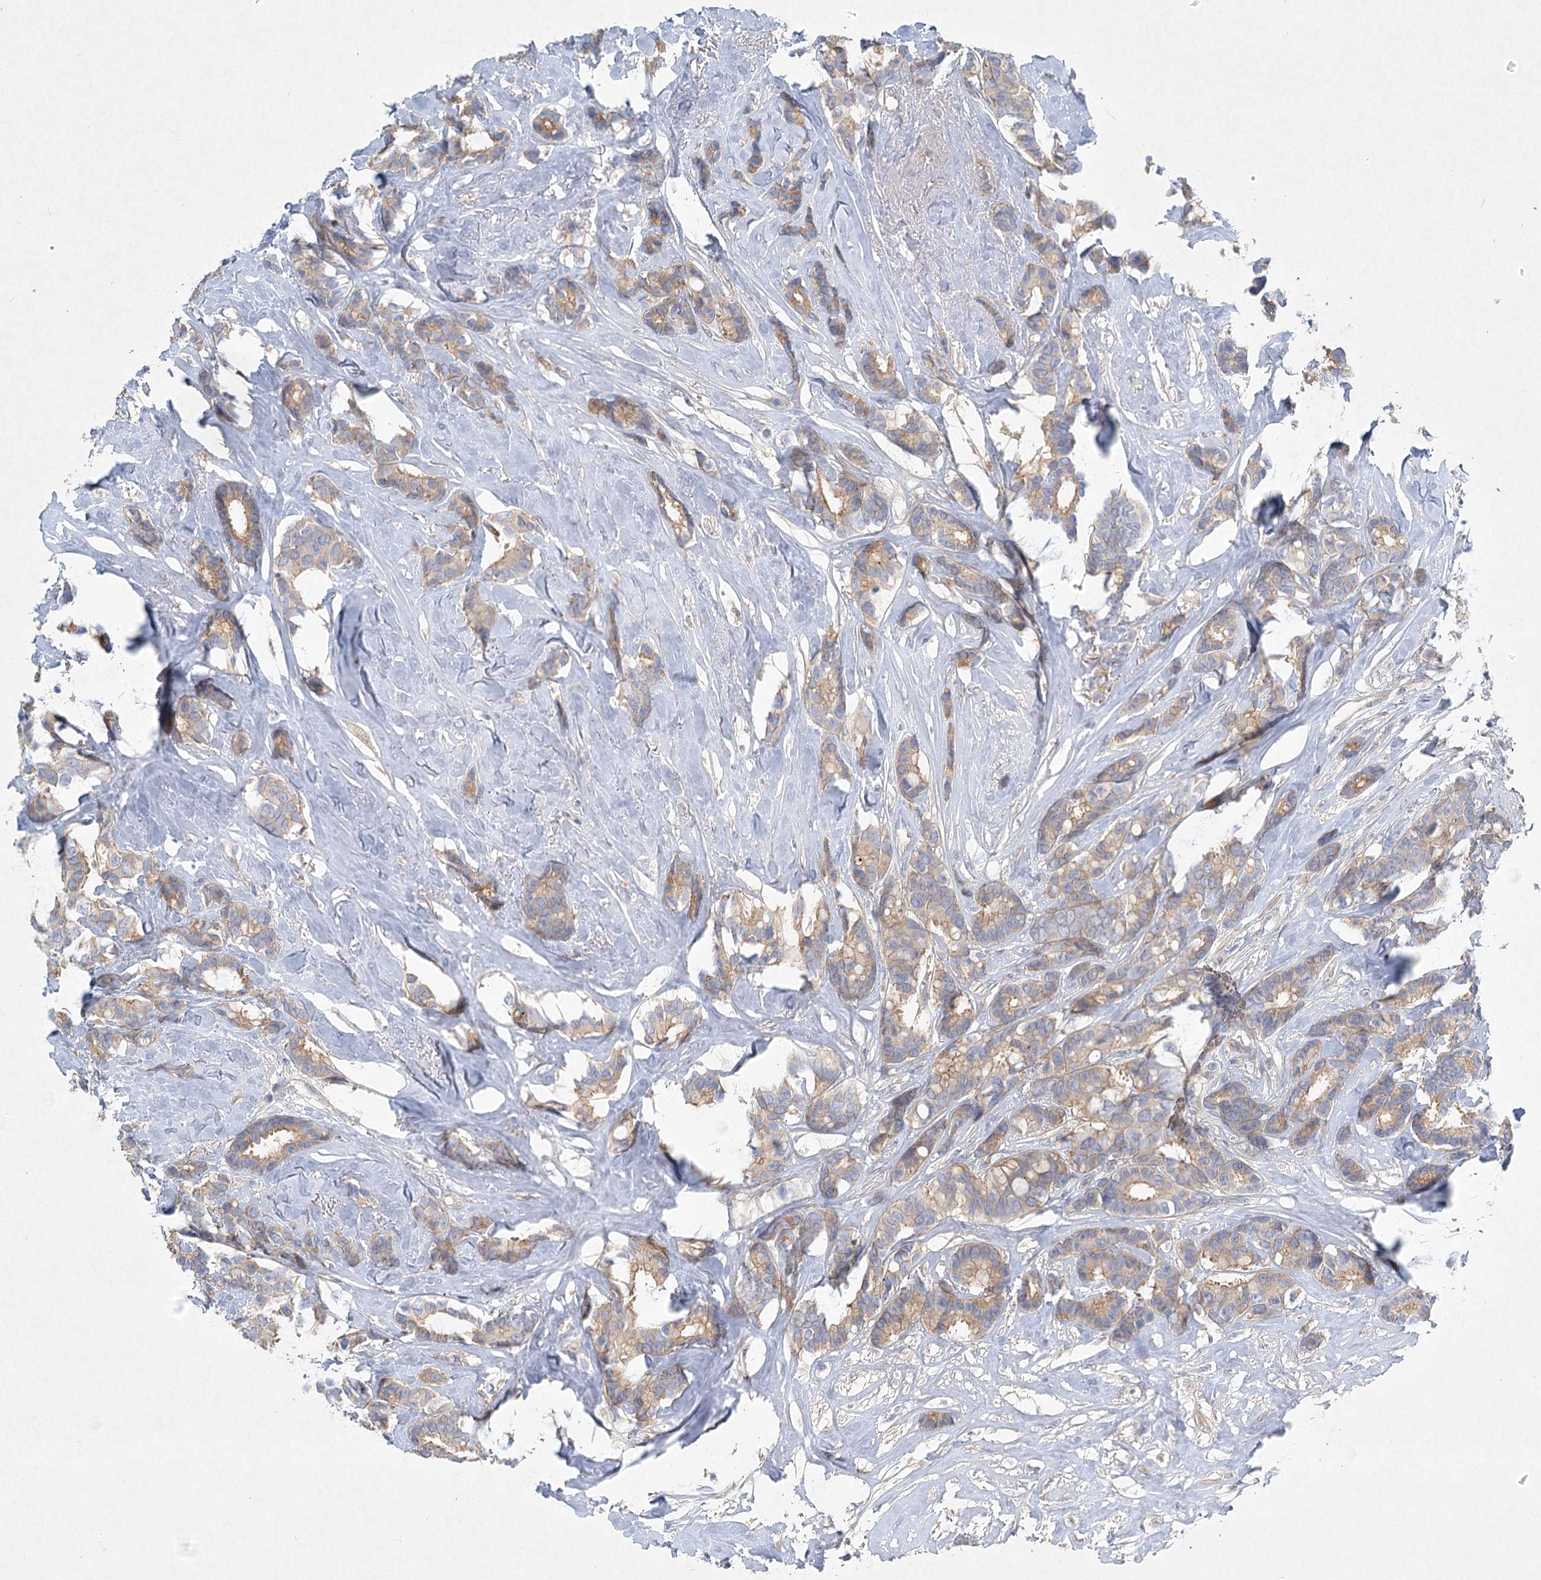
{"staining": {"intensity": "weak", "quantity": ">75%", "location": "cytoplasmic/membranous"}, "tissue": "breast cancer", "cell_type": "Tumor cells", "image_type": "cancer", "snomed": [{"axis": "morphology", "description": "Duct carcinoma"}, {"axis": "topography", "description": "Breast"}], "caption": "The immunohistochemical stain labels weak cytoplasmic/membranous staining in tumor cells of breast cancer (infiltrating ductal carcinoma) tissue. (DAB = brown stain, brightfield microscopy at high magnification).", "gene": "DNMBP", "patient": {"sex": "female", "age": 87}}